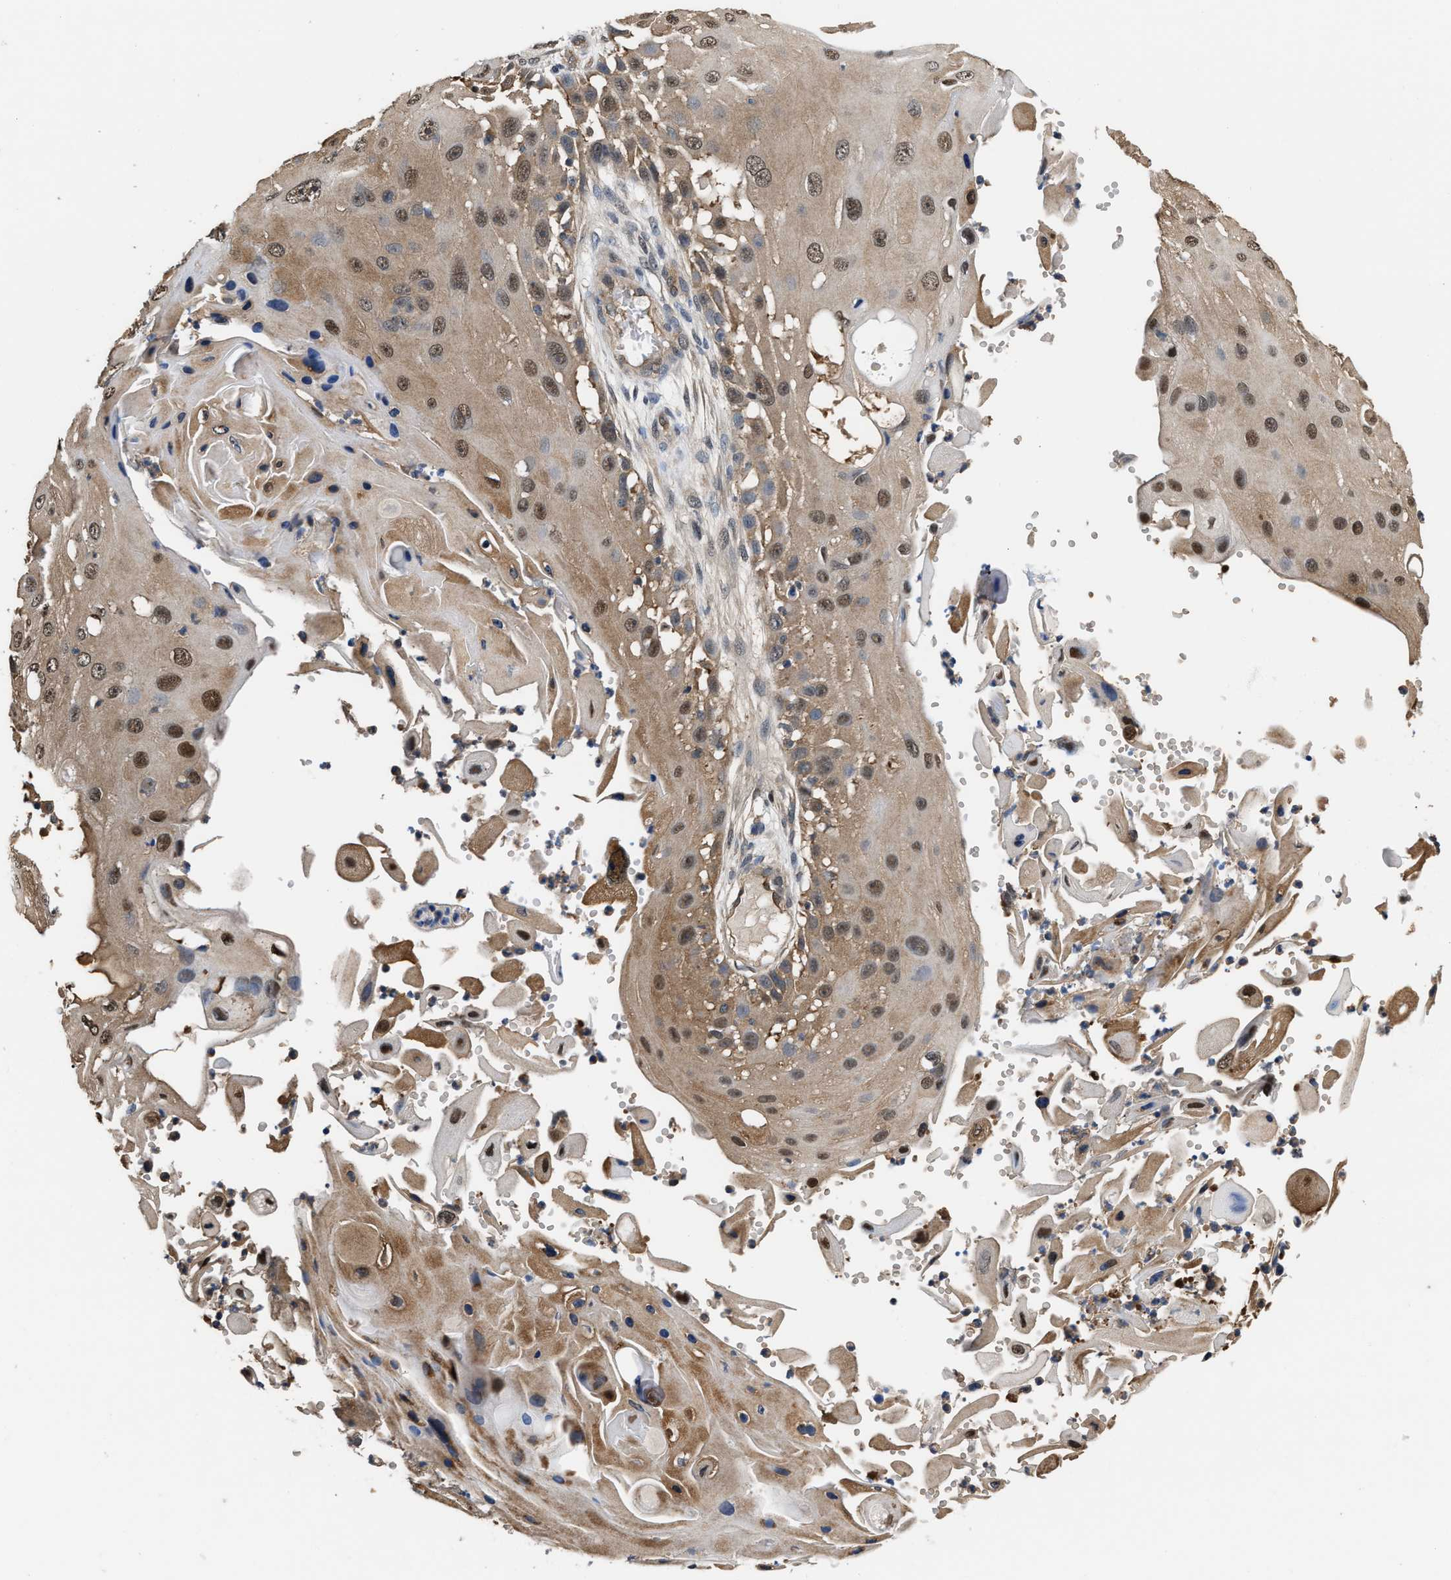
{"staining": {"intensity": "moderate", "quantity": ">75%", "location": "cytoplasmic/membranous,nuclear"}, "tissue": "skin cancer", "cell_type": "Tumor cells", "image_type": "cancer", "snomed": [{"axis": "morphology", "description": "Squamous cell carcinoma, NOS"}, {"axis": "topography", "description": "Skin"}], "caption": "IHC staining of squamous cell carcinoma (skin), which reveals medium levels of moderate cytoplasmic/membranous and nuclear positivity in about >75% of tumor cells indicating moderate cytoplasmic/membranous and nuclear protein positivity. The staining was performed using DAB (brown) for protein detection and nuclei were counterstained in hematoxylin (blue).", "gene": "SCAI", "patient": {"sex": "female", "age": 44}}